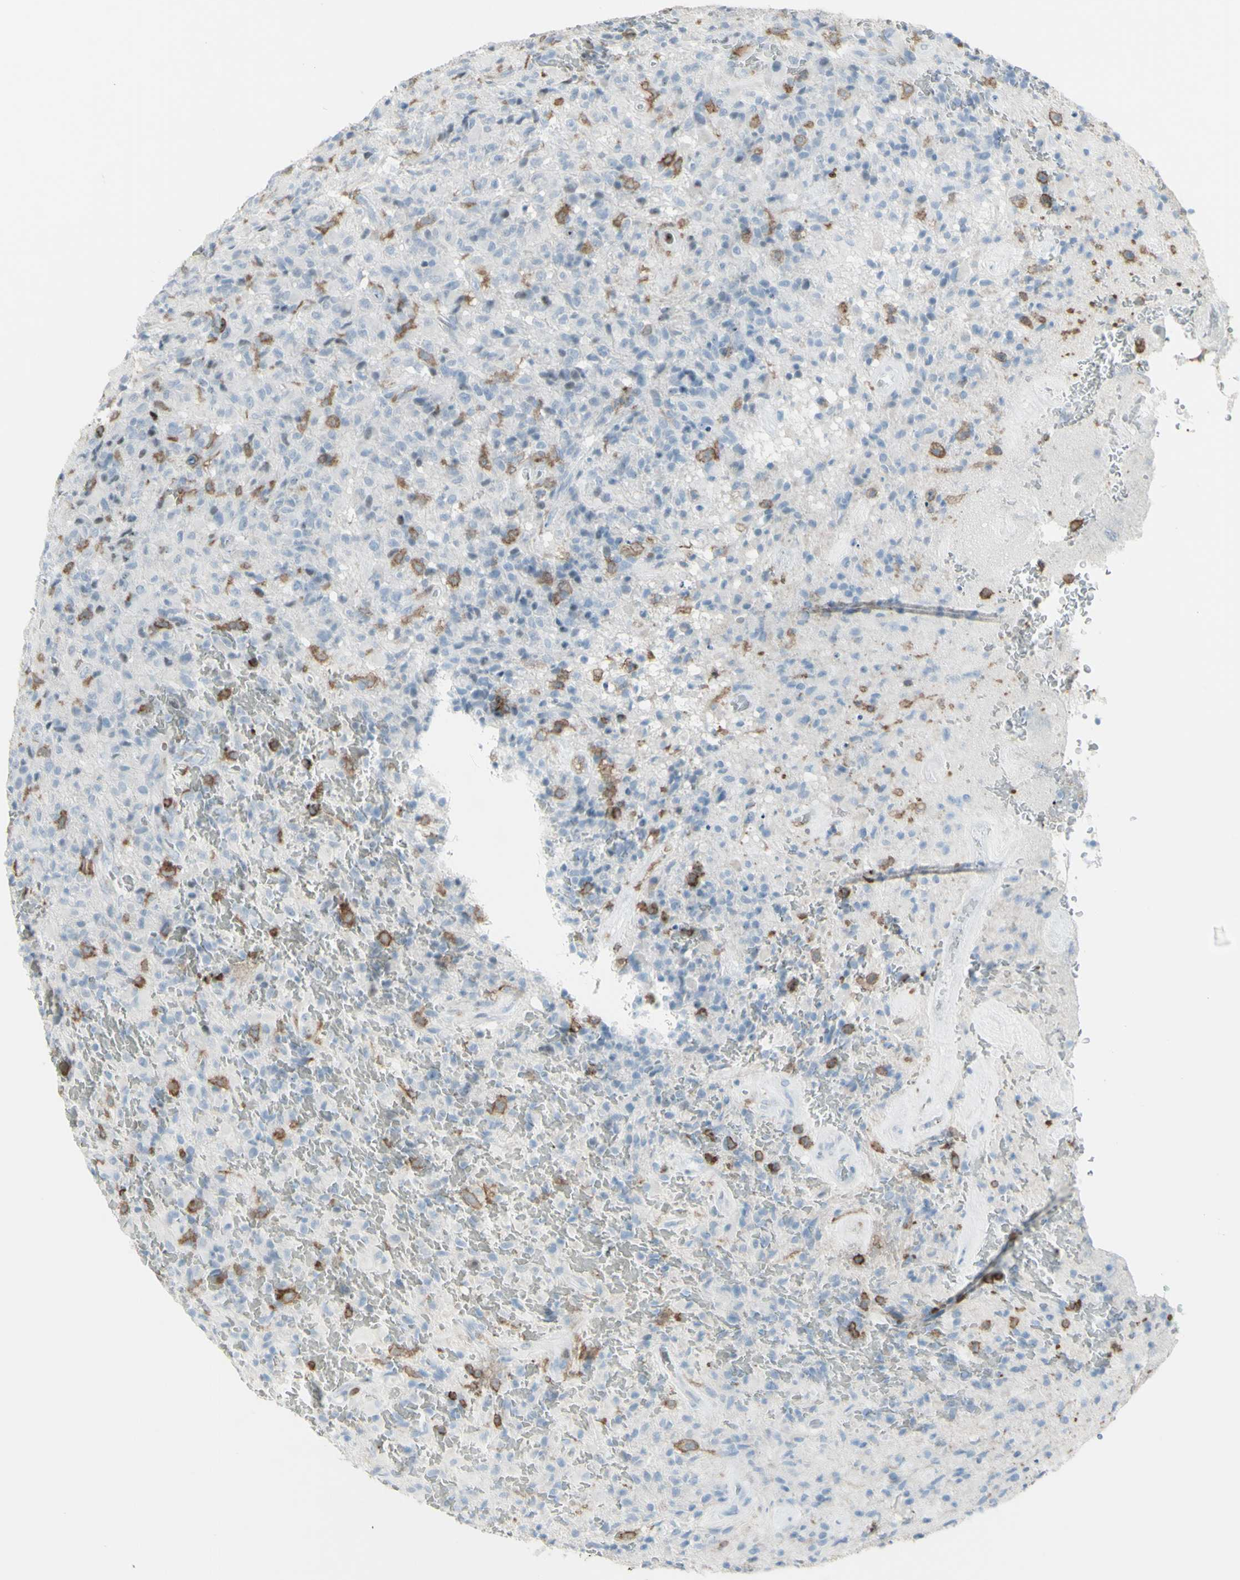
{"staining": {"intensity": "weak", "quantity": "<25%", "location": "cytoplasmic/membranous"}, "tissue": "glioma", "cell_type": "Tumor cells", "image_type": "cancer", "snomed": [{"axis": "morphology", "description": "Glioma, malignant, High grade"}, {"axis": "topography", "description": "Brain"}], "caption": "This is an immunohistochemistry (IHC) photomicrograph of human glioma. There is no staining in tumor cells.", "gene": "NRG1", "patient": {"sex": "male", "age": 71}}